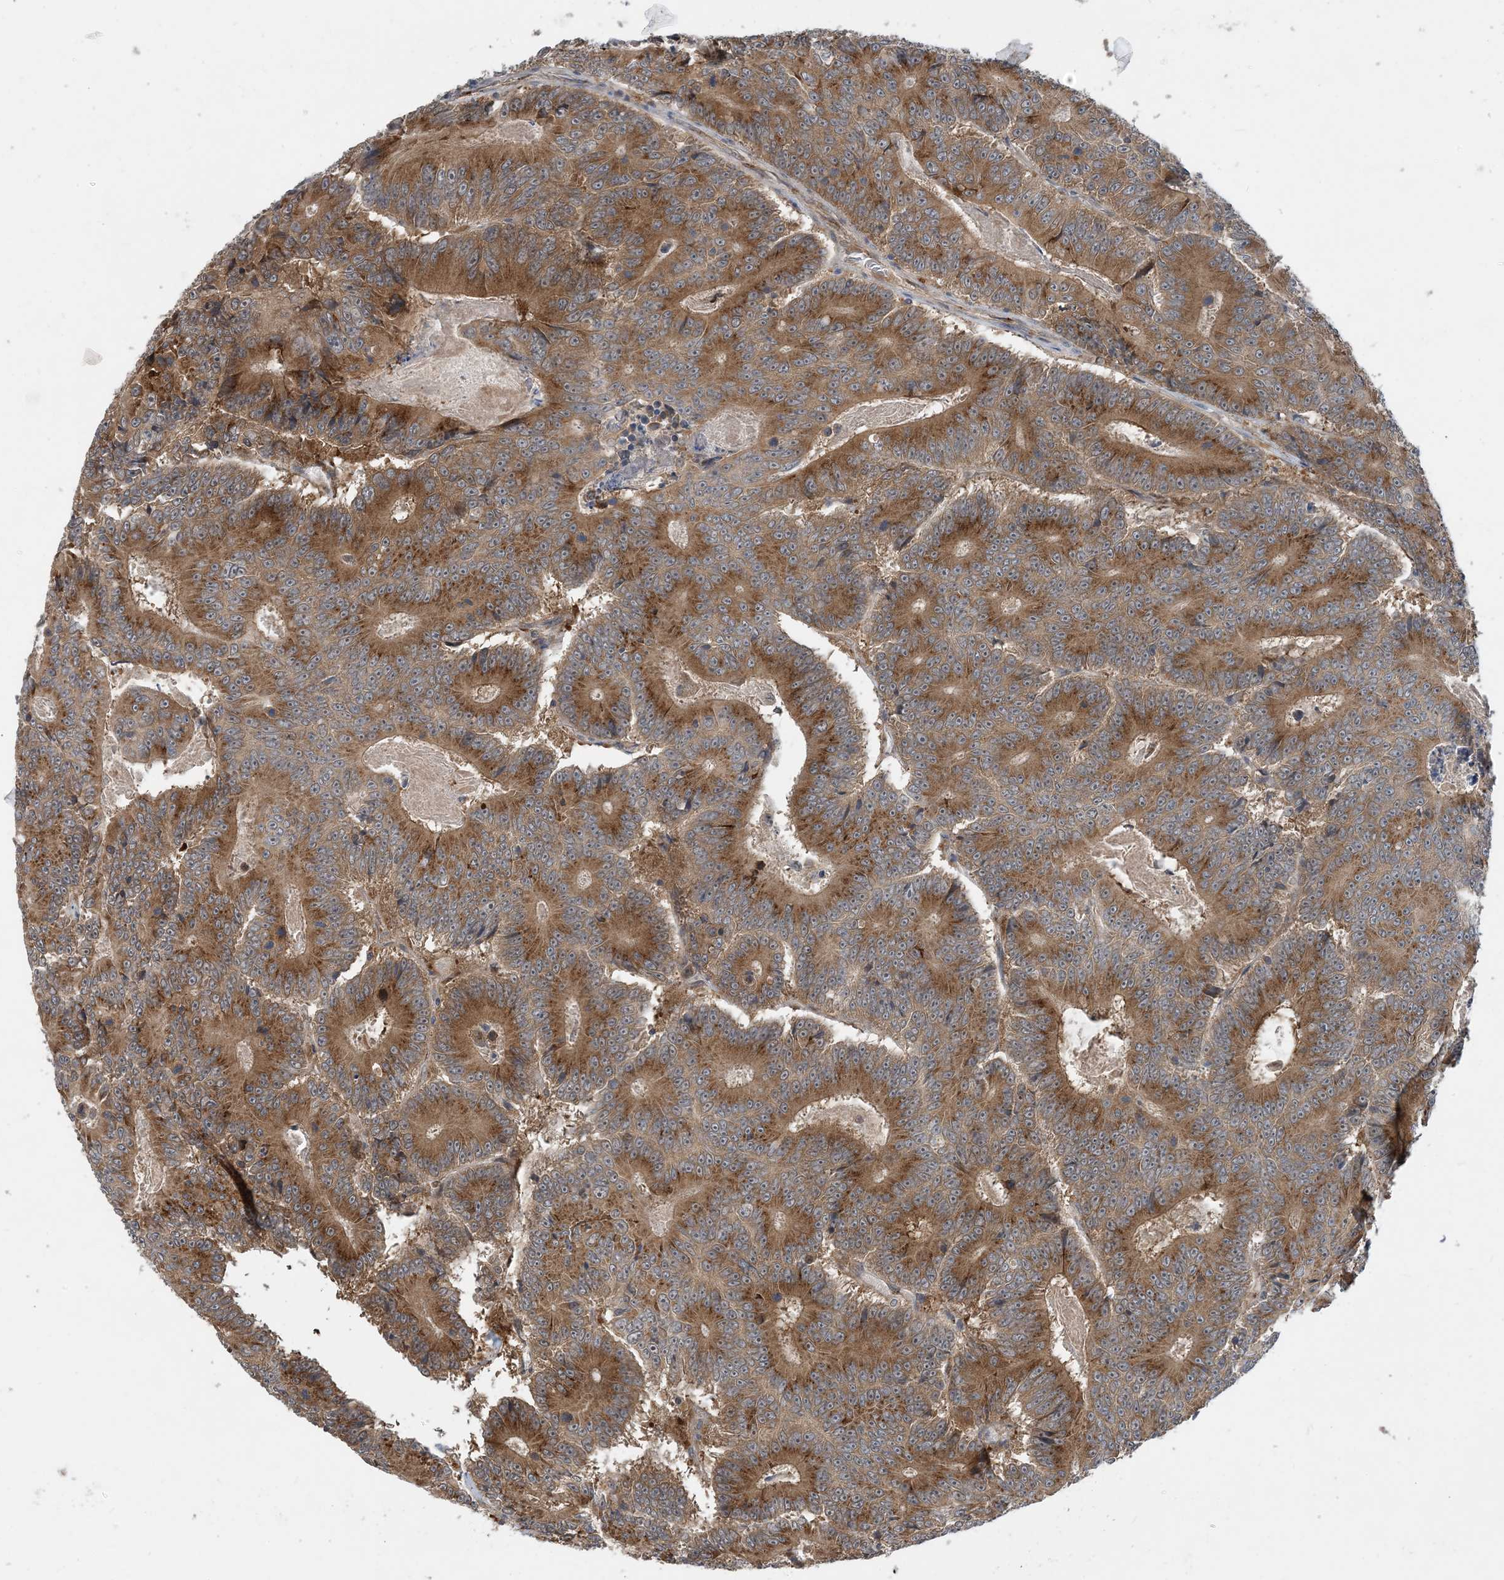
{"staining": {"intensity": "strong", "quantity": ">75%", "location": "cytoplasmic/membranous"}, "tissue": "colorectal cancer", "cell_type": "Tumor cells", "image_type": "cancer", "snomed": [{"axis": "morphology", "description": "Adenocarcinoma, NOS"}, {"axis": "topography", "description": "Colon"}], "caption": "A histopathology image showing strong cytoplasmic/membranous staining in about >75% of tumor cells in colorectal cancer (adenocarcinoma), as visualized by brown immunohistochemical staining.", "gene": "TINAG", "patient": {"sex": "male", "age": 83}}